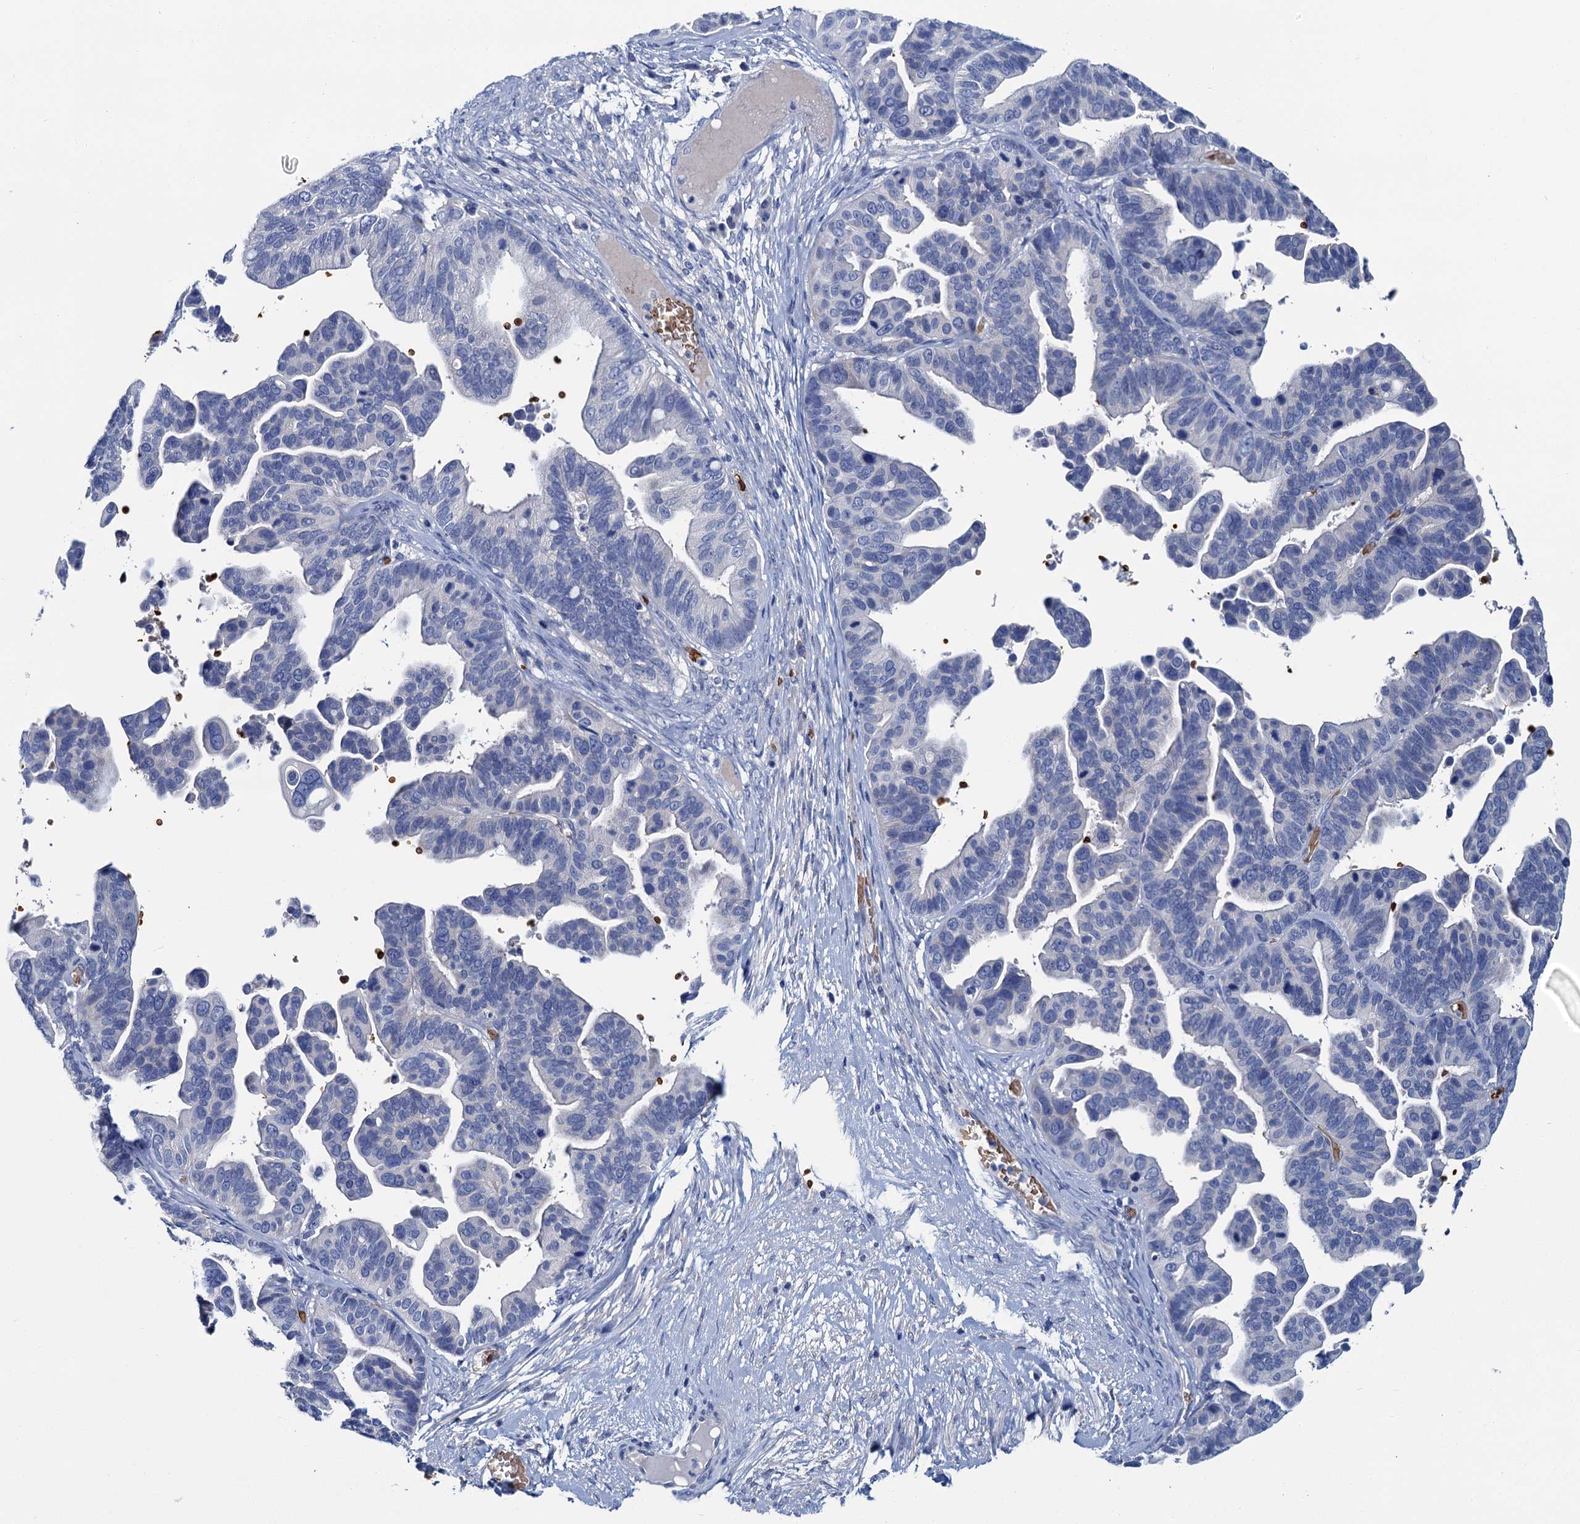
{"staining": {"intensity": "negative", "quantity": "none", "location": "none"}, "tissue": "ovarian cancer", "cell_type": "Tumor cells", "image_type": "cancer", "snomed": [{"axis": "morphology", "description": "Cystadenocarcinoma, serous, NOS"}, {"axis": "topography", "description": "Ovary"}], "caption": "High power microscopy micrograph of an immunohistochemistry photomicrograph of ovarian cancer, revealing no significant staining in tumor cells.", "gene": "ATG2A", "patient": {"sex": "female", "age": 56}}